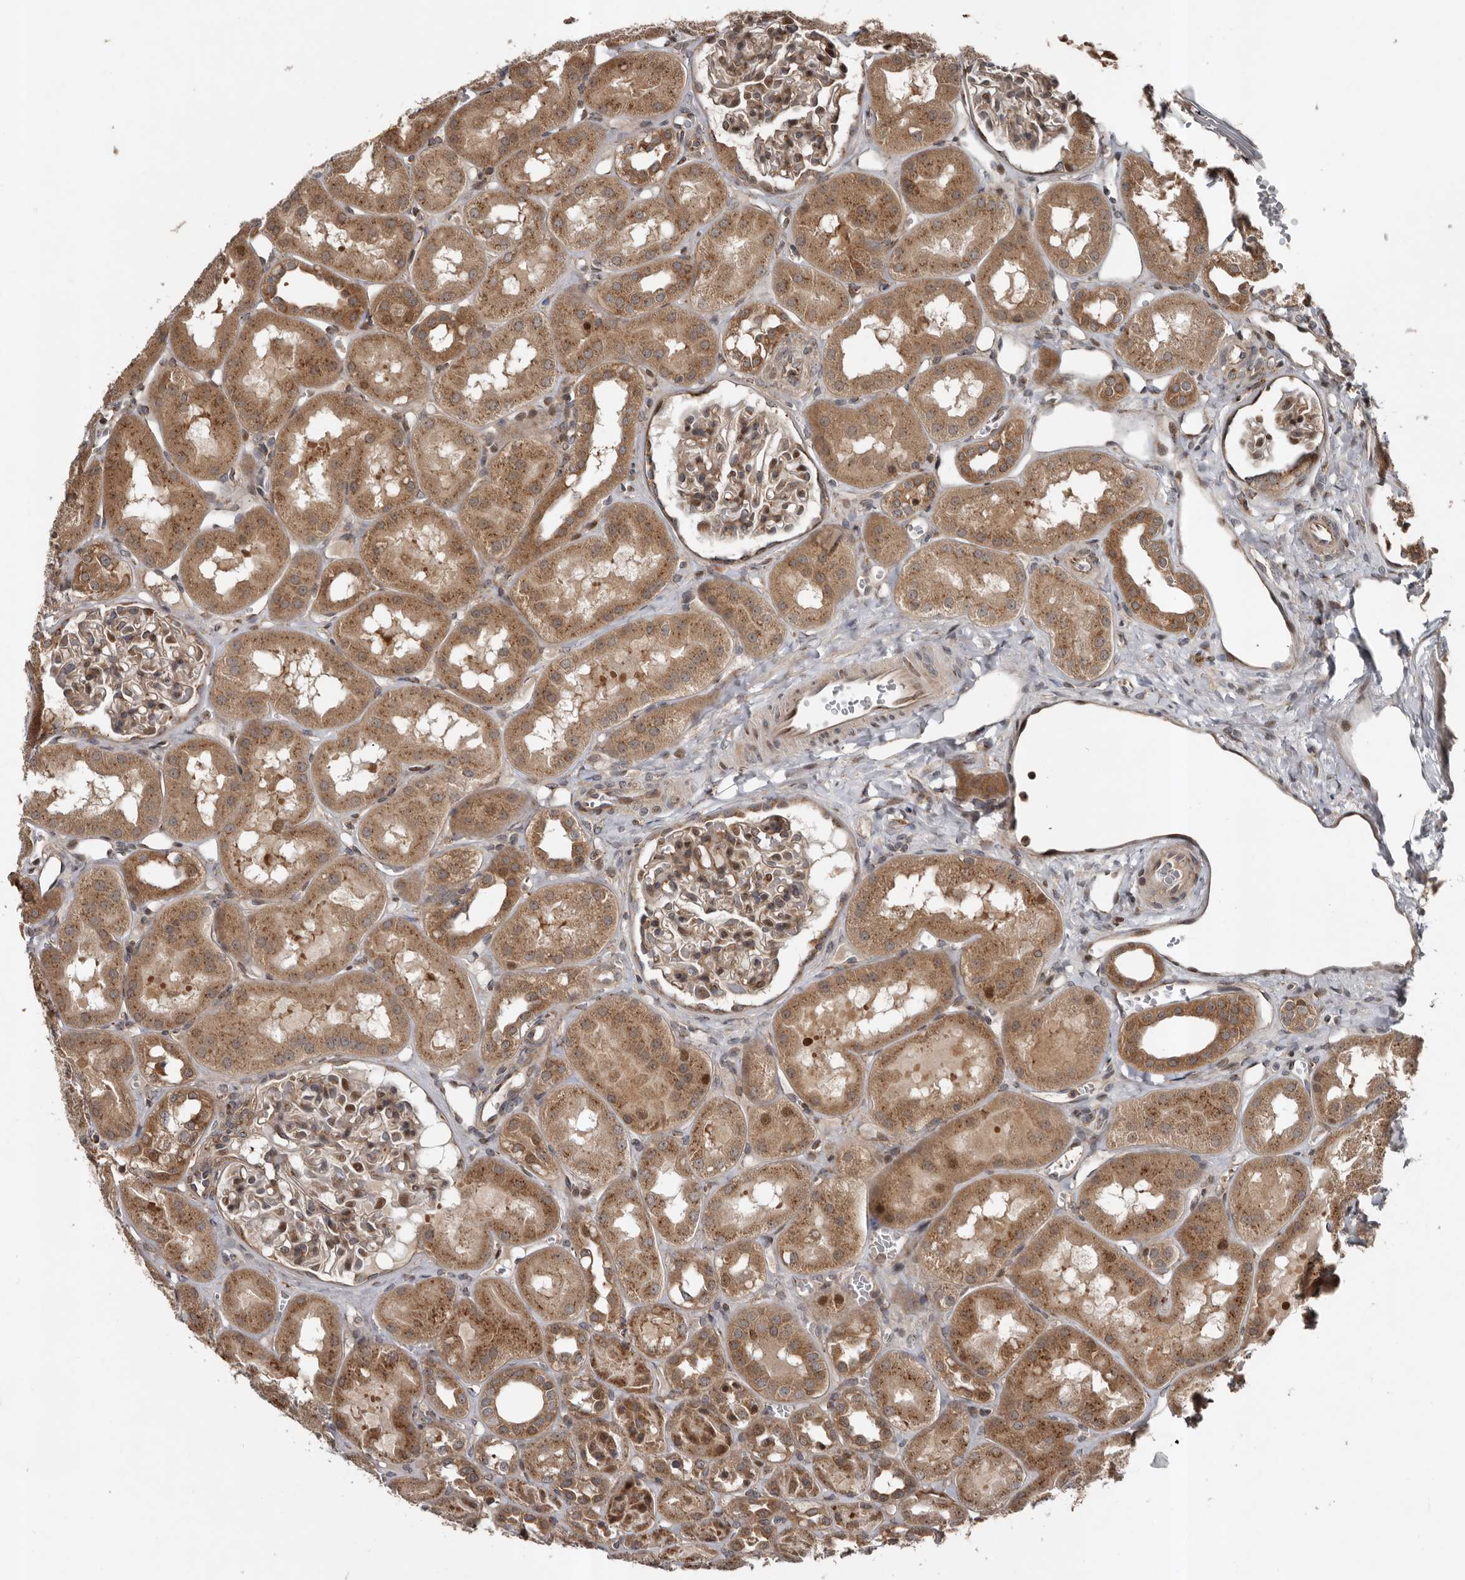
{"staining": {"intensity": "moderate", "quantity": ">75%", "location": "cytoplasmic/membranous"}, "tissue": "kidney", "cell_type": "Cells in glomeruli", "image_type": "normal", "snomed": [{"axis": "morphology", "description": "Normal tissue, NOS"}, {"axis": "topography", "description": "Kidney"}], "caption": "Immunohistochemistry photomicrograph of unremarkable kidney: kidney stained using immunohistochemistry (IHC) exhibits medium levels of moderate protein expression localized specifically in the cytoplasmic/membranous of cells in glomeruli, appearing as a cytoplasmic/membranous brown color.", "gene": "CCDC190", "patient": {"sex": "male", "age": 16}}